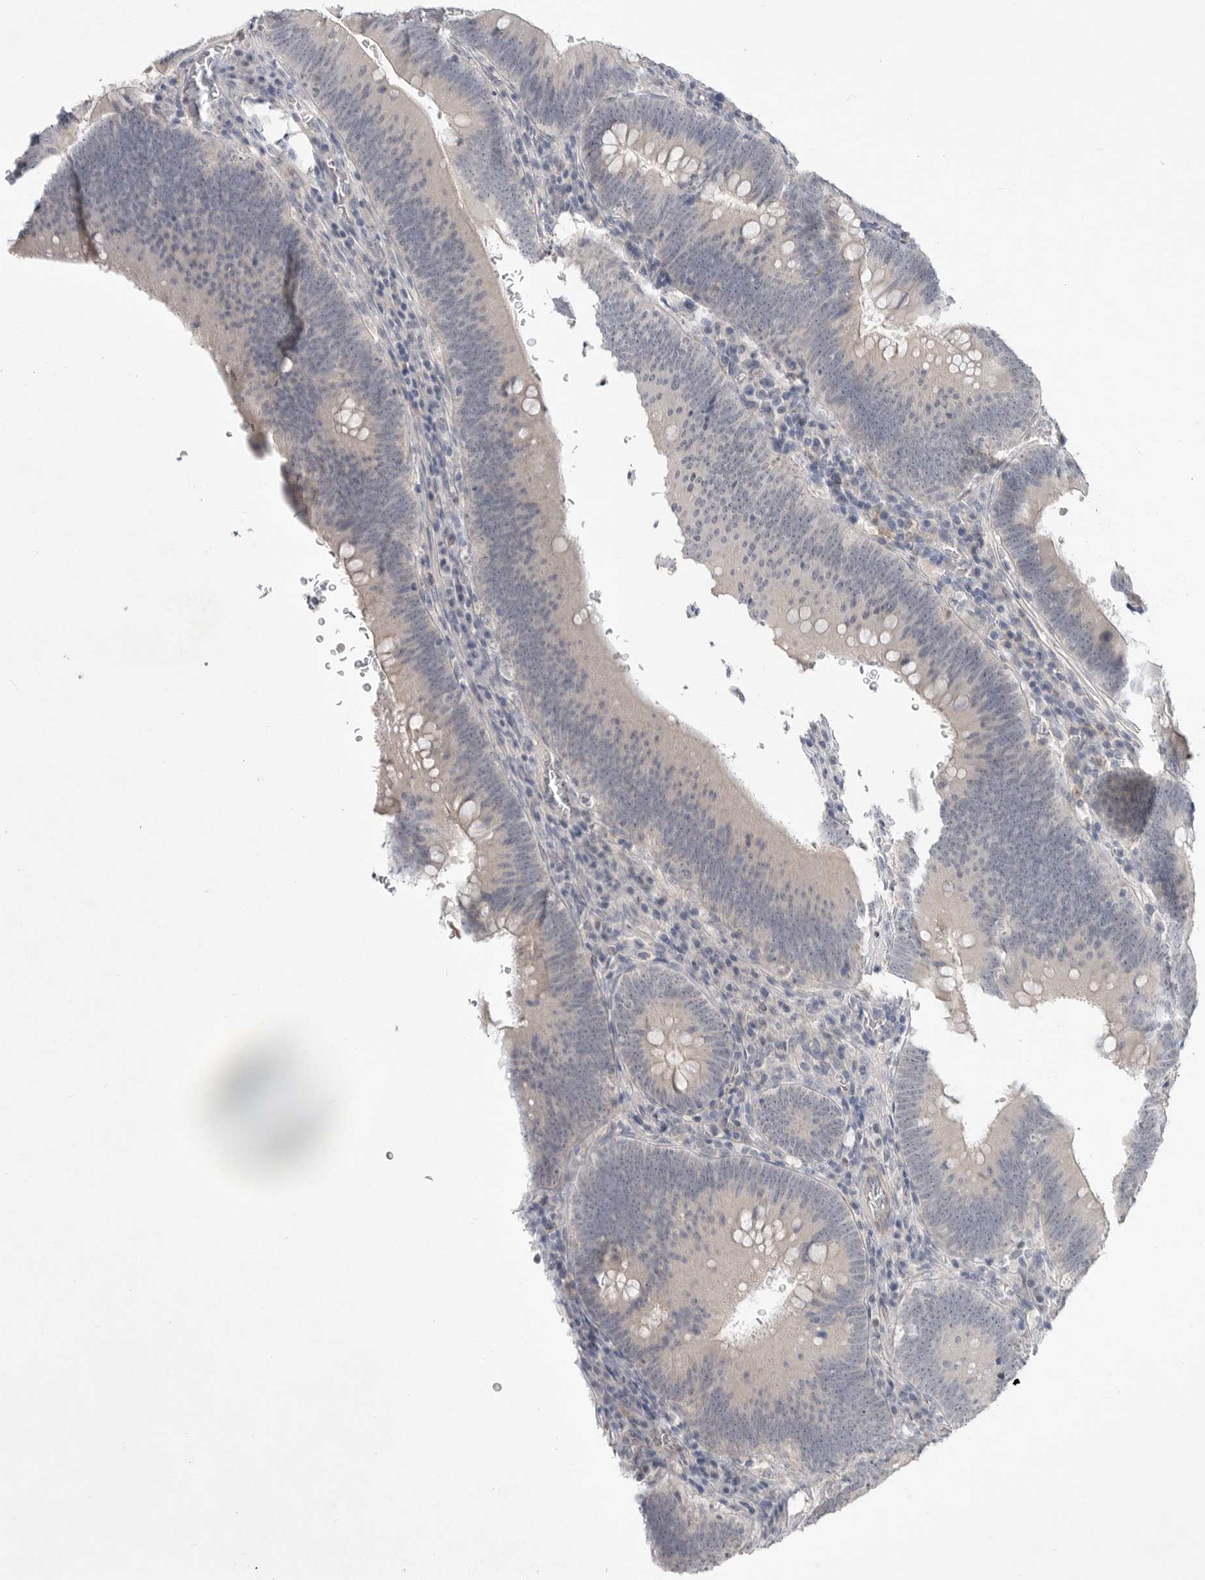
{"staining": {"intensity": "negative", "quantity": "none", "location": "none"}, "tissue": "colorectal cancer", "cell_type": "Tumor cells", "image_type": "cancer", "snomed": [{"axis": "morphology", "description": "Normal tissue, NOS"}, {"axis": "topography", "description": "Colon"}], "caption": "Histopathology image shows no protein staining in tumor cells of colorectal cancer tissue.", "gene": "ITGAD", "patient": {"sex": "female", "age": 82}}